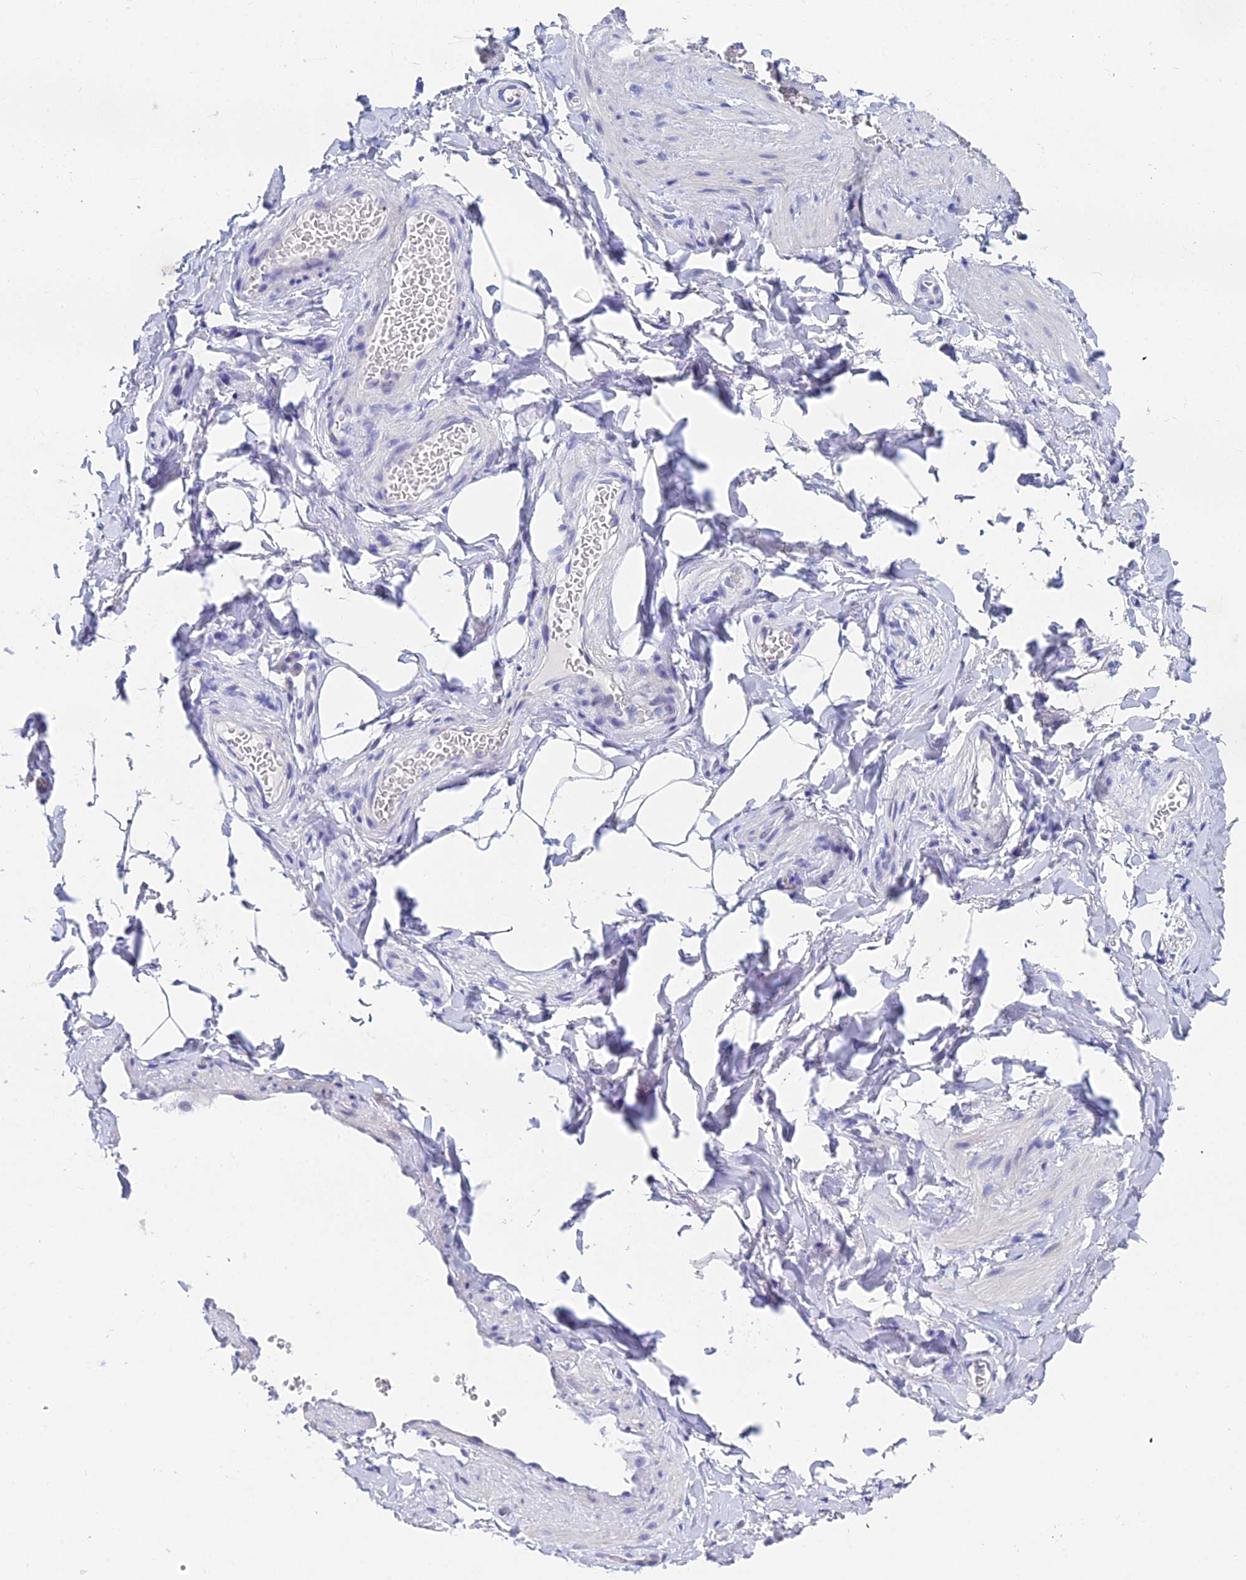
{"staining": {"intensity": "negative", "quantity": "none", "location": "none"}, "tissue": "adipose tissue", "cell_type": "Adipocytes", "image_type": "normal", "snomed": [{"axis": "morphology", "description": "Normal tissue, NOS"}, {"axis": "topography", "description": "Soft tissue"}, {"axis": "topography", "description": "Vascular tissue"}], "caption": "An IHC histopathology image of benign adipose tissue is shown. There is no staining in adipocytes of adipose tissue.", "gene": "OCM2", "patient": {"sex": "male", "age": 54}}